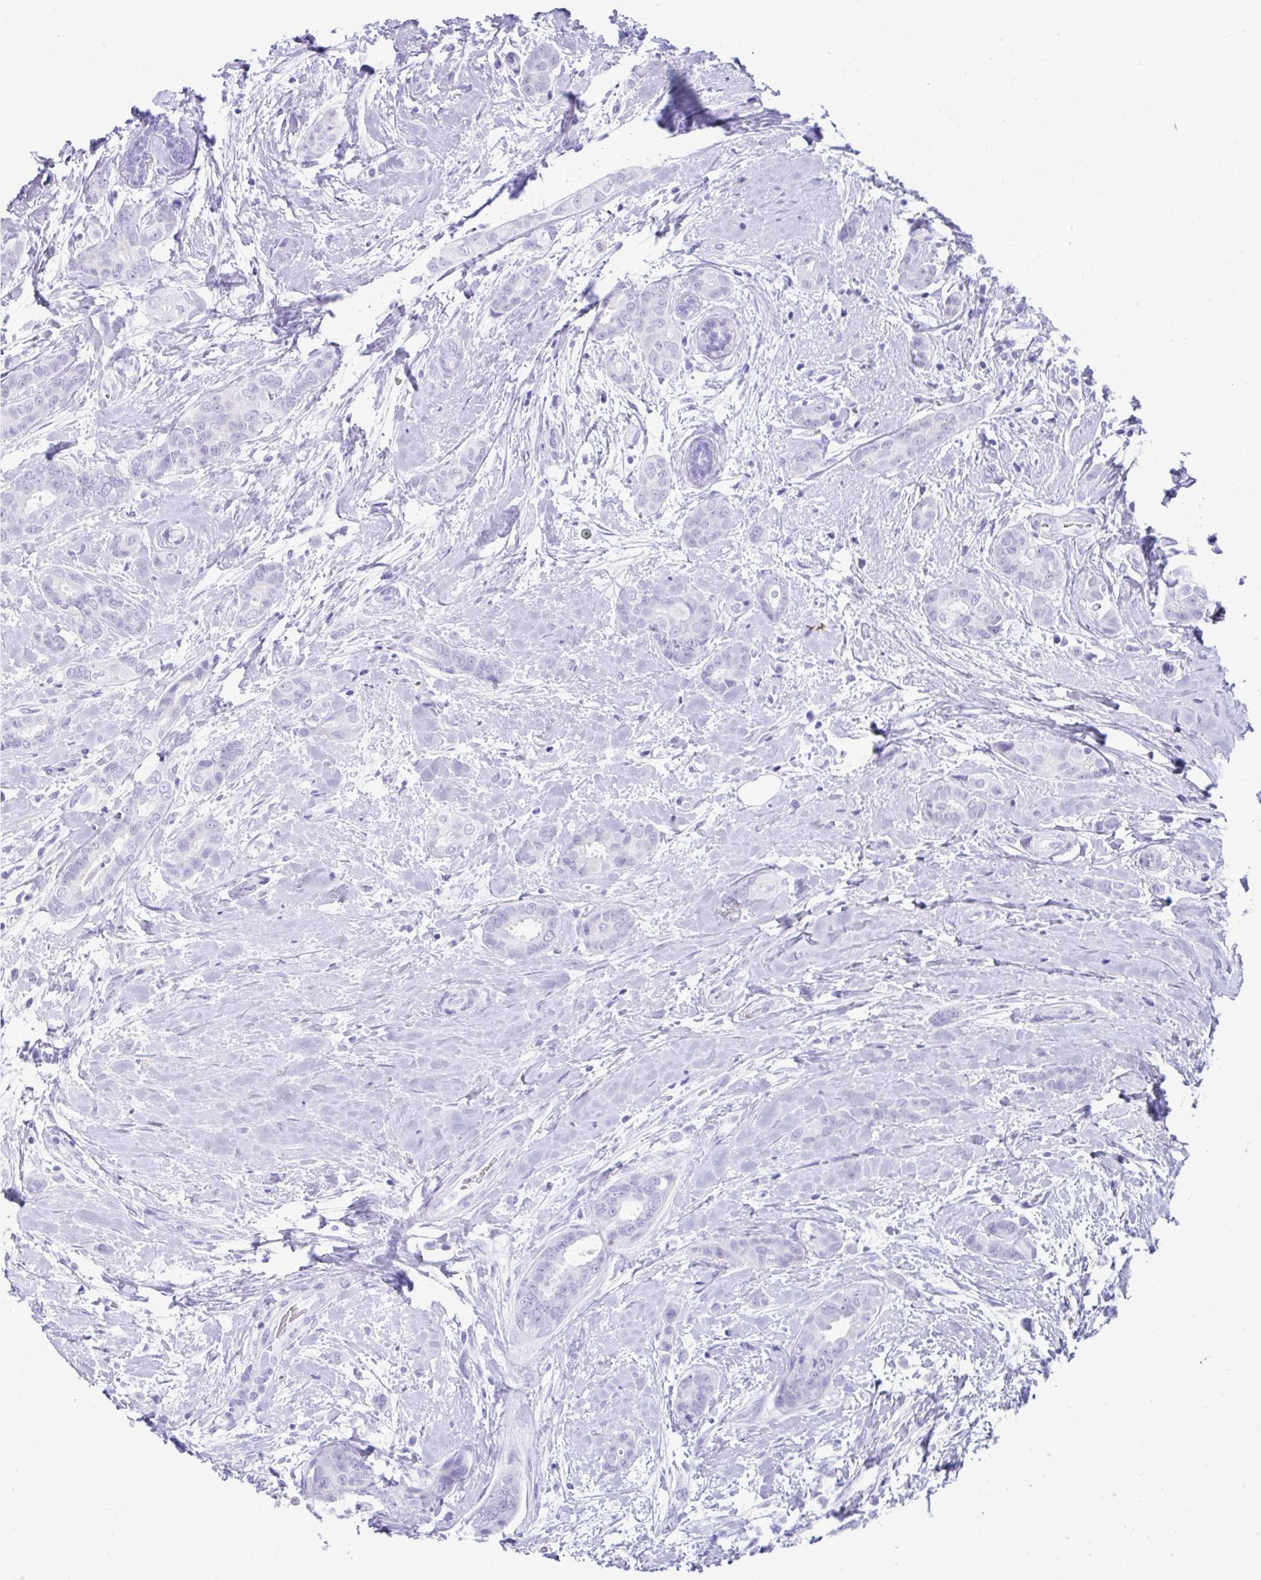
{"staining": {"intensity": "negative", "quantity": "none", "location": "none"}, "tissue": "breast cancer", "cell_type": "Tumor cells", "image_type": "cancer", "snomed": [{"axis": "morphology", "description": "Duct carcinoma"}, {"axis": "topography", "description": "Breast"}], "caption": "Immunohistochemistry of intraductal carcinoma (breast) demonstrates no positivity in tumor cells.", "gene": "PSCA", "patient": {"sex": "female", "age": 45}}